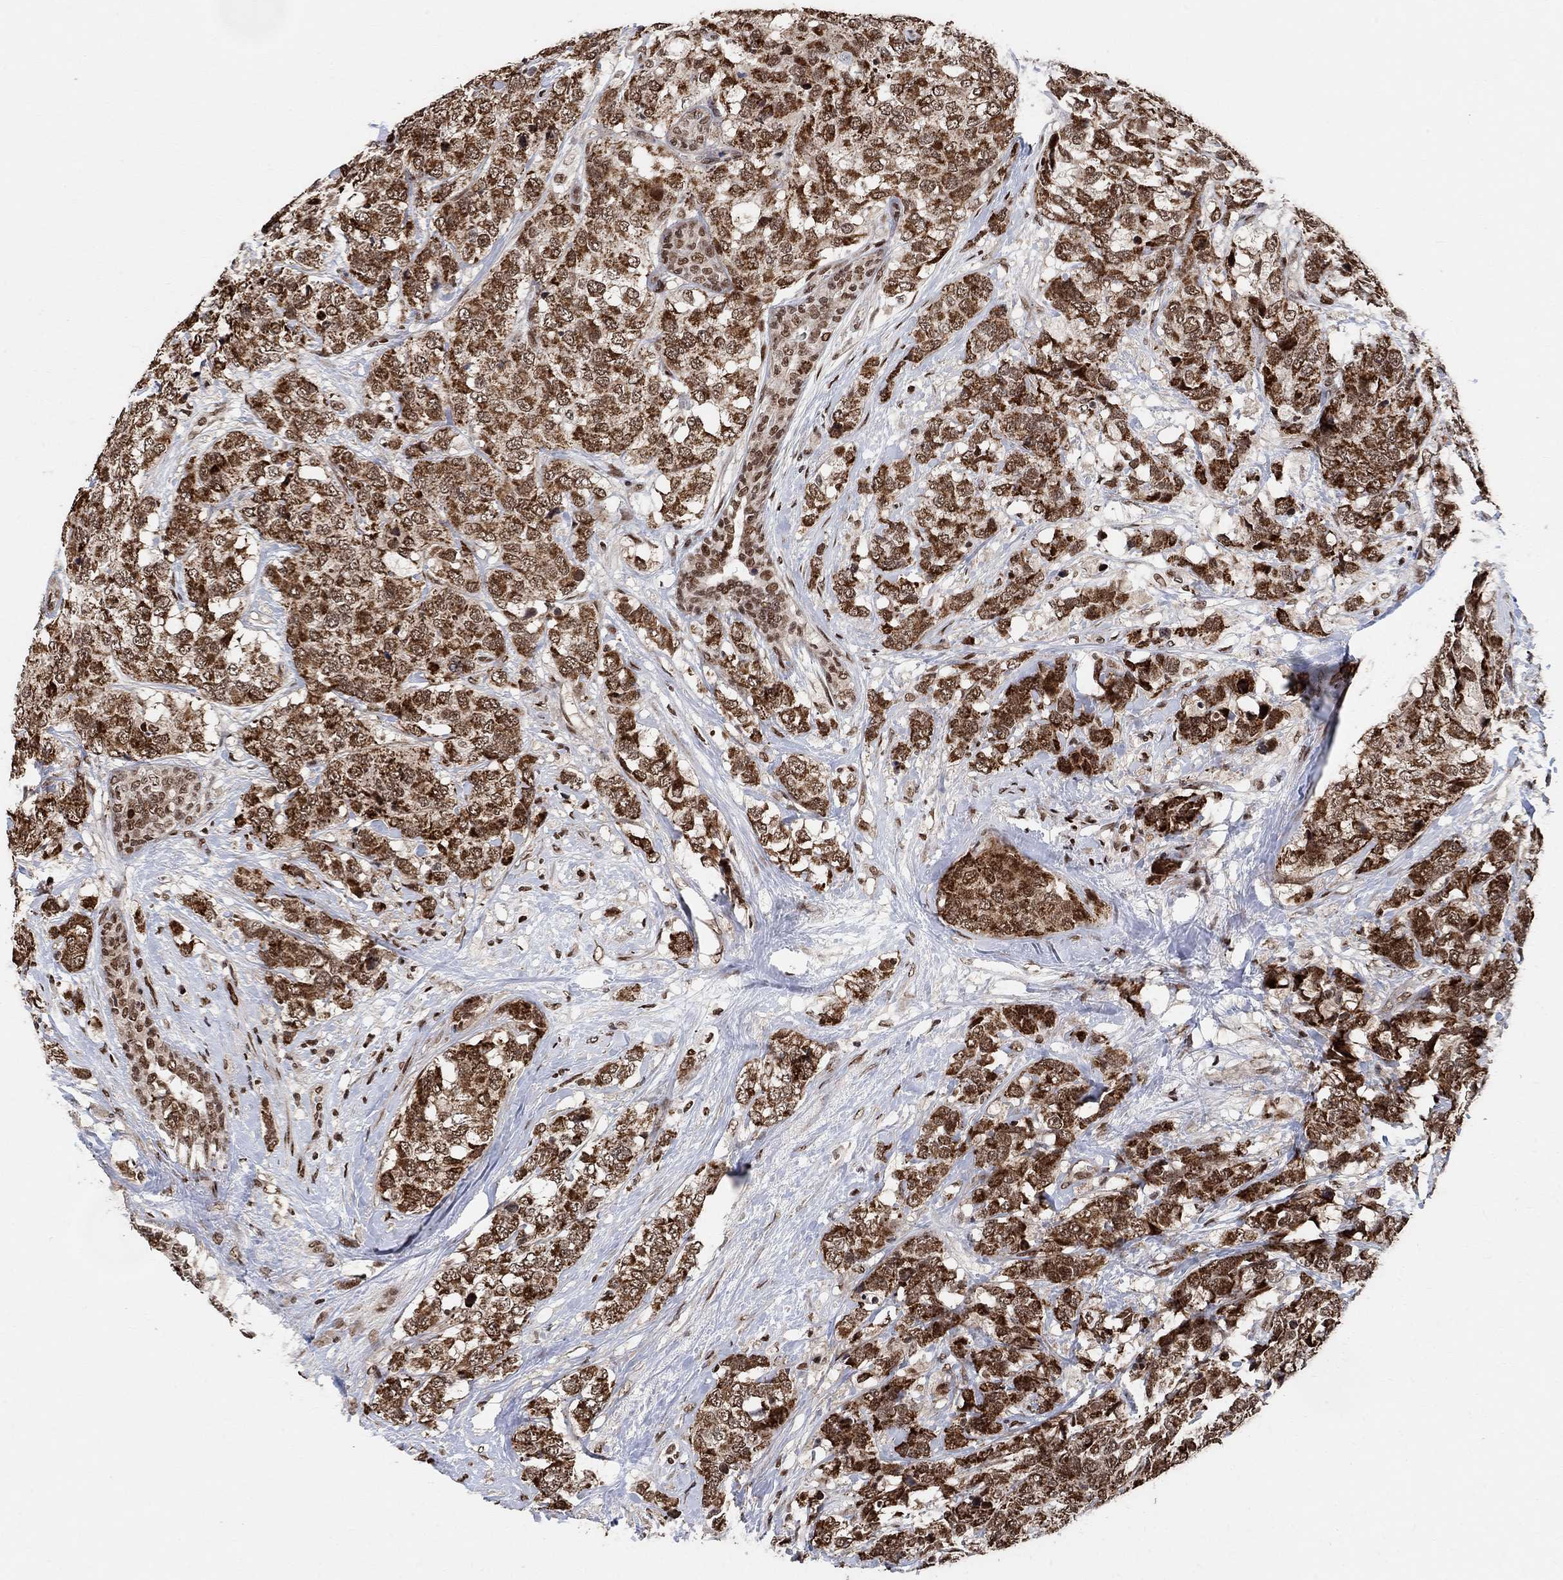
{"staining": {"intensity": "strong", "quantity": ">75%", "location": "nuclear"}, "tissue": "breast cancer", "cell_type": "Tumor cells", "image_type": "cancer", "snomed": [{"axis": "morphology", "description": "Lobular carcinoma"}, {"axis": "topography", "description": "Breast"}], "caption": "Strong nuclear protein staining is appreciated in about >75% of tumor cells in breast cancer.", "gene": "E4F1", "patient": {"sex": "female", "age": 59}}